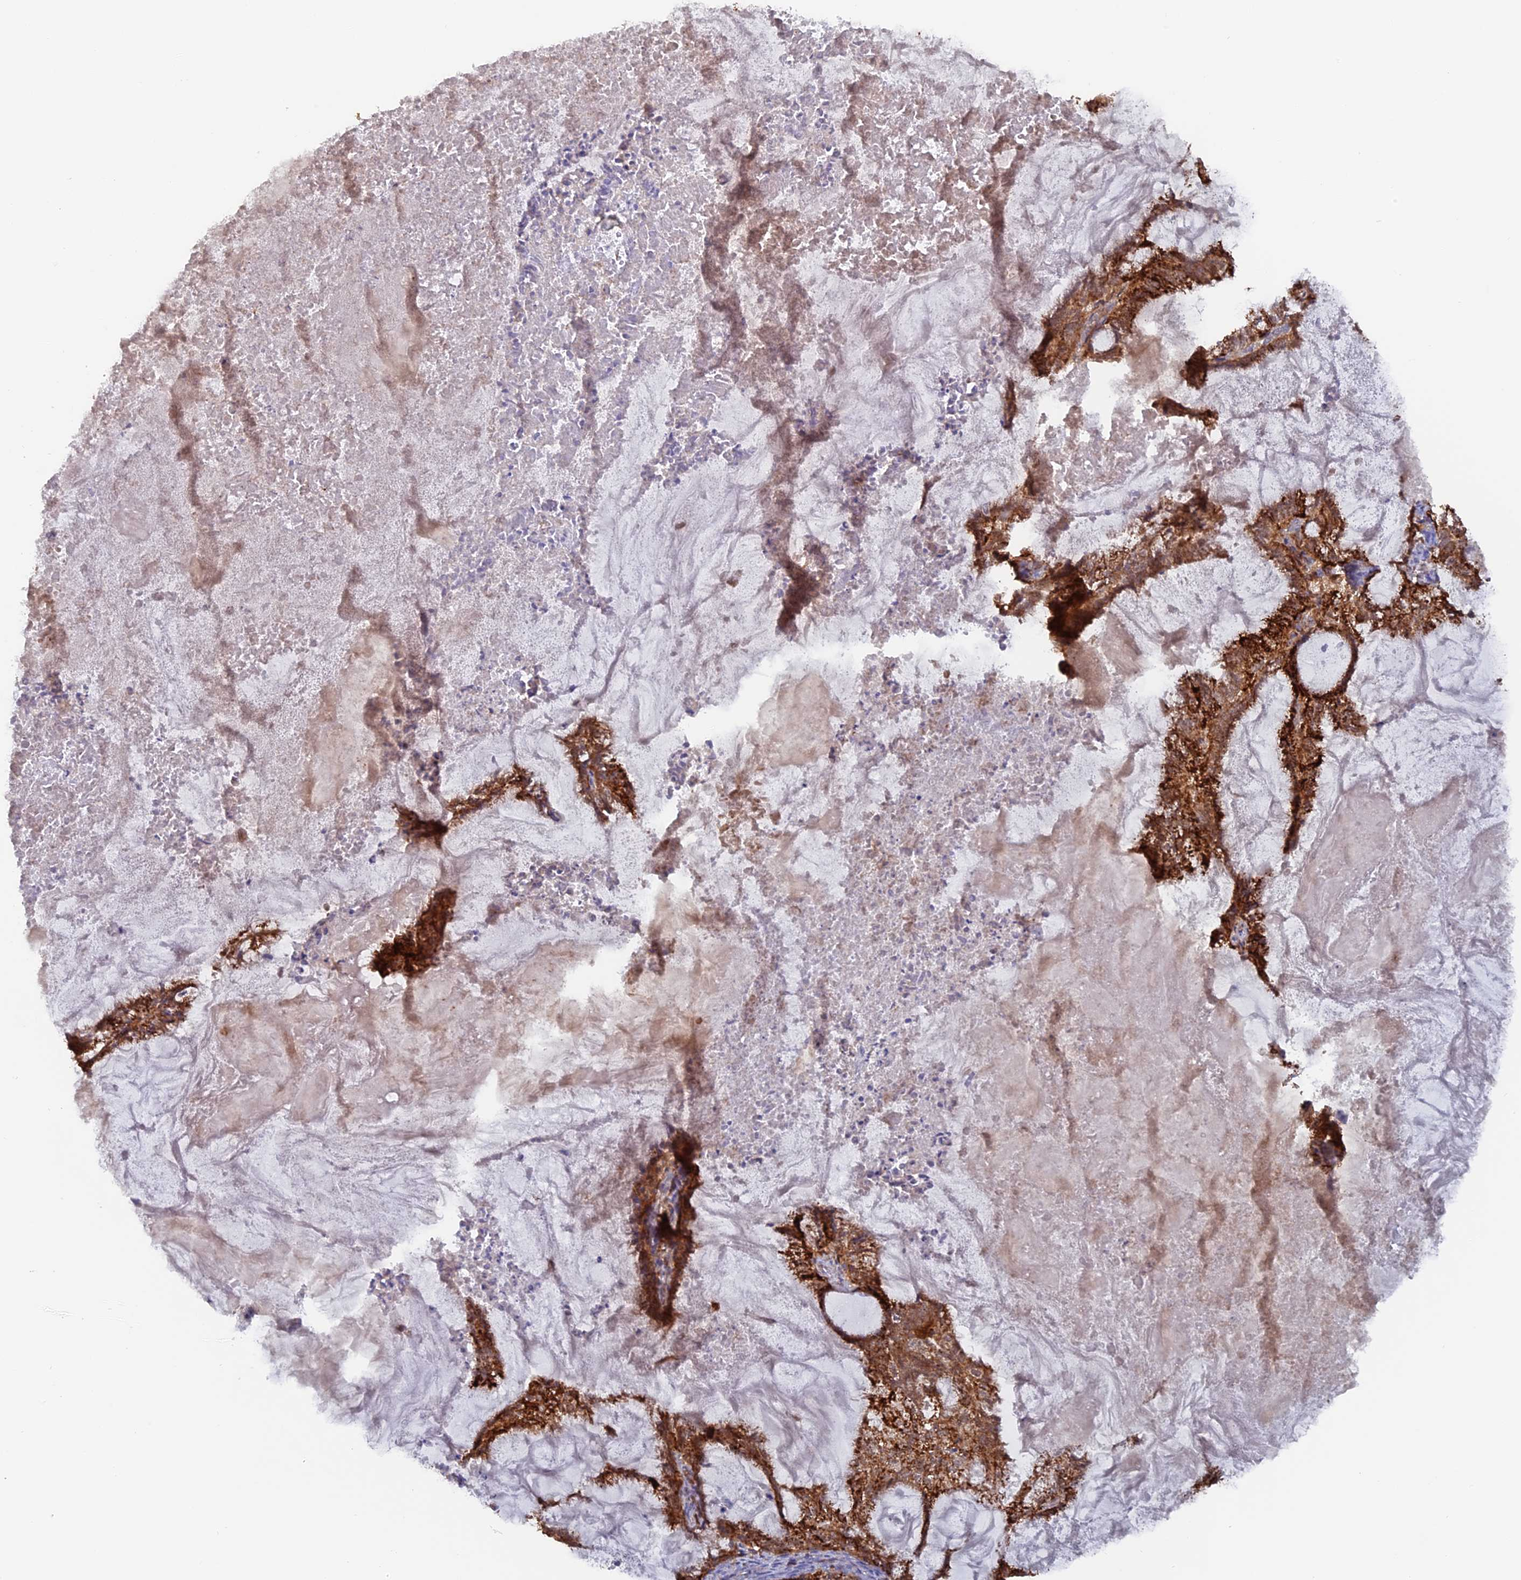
{"staining": {"intensity": "strong", "quantity": ">75%", "location": "cytoplasmic/membranous"}, "tissue": "endometrial cancer", "cell_type": "Tumor cells", "image_type": "cancer", "snomed": [{"axis": "morphology", "description": "Adenocarcinoma, NOS"}, {"axis": "topography", "description": "Endometrium"}], "caption": "Immunohistochemistry staining of endometrial adenocarcinoma, which exhibits high levels of strong cytoplasmic/membranous expression in approximately >75% of tumor cells indicating strong cytoplasmic/membranous protein staining. The staining was performed using DAB (brown) for protein detection and nuclei were counterstained in hematoxylin (blue).", "gene": "DTYMK", "patient": {"sex": "female", "age": 86}}